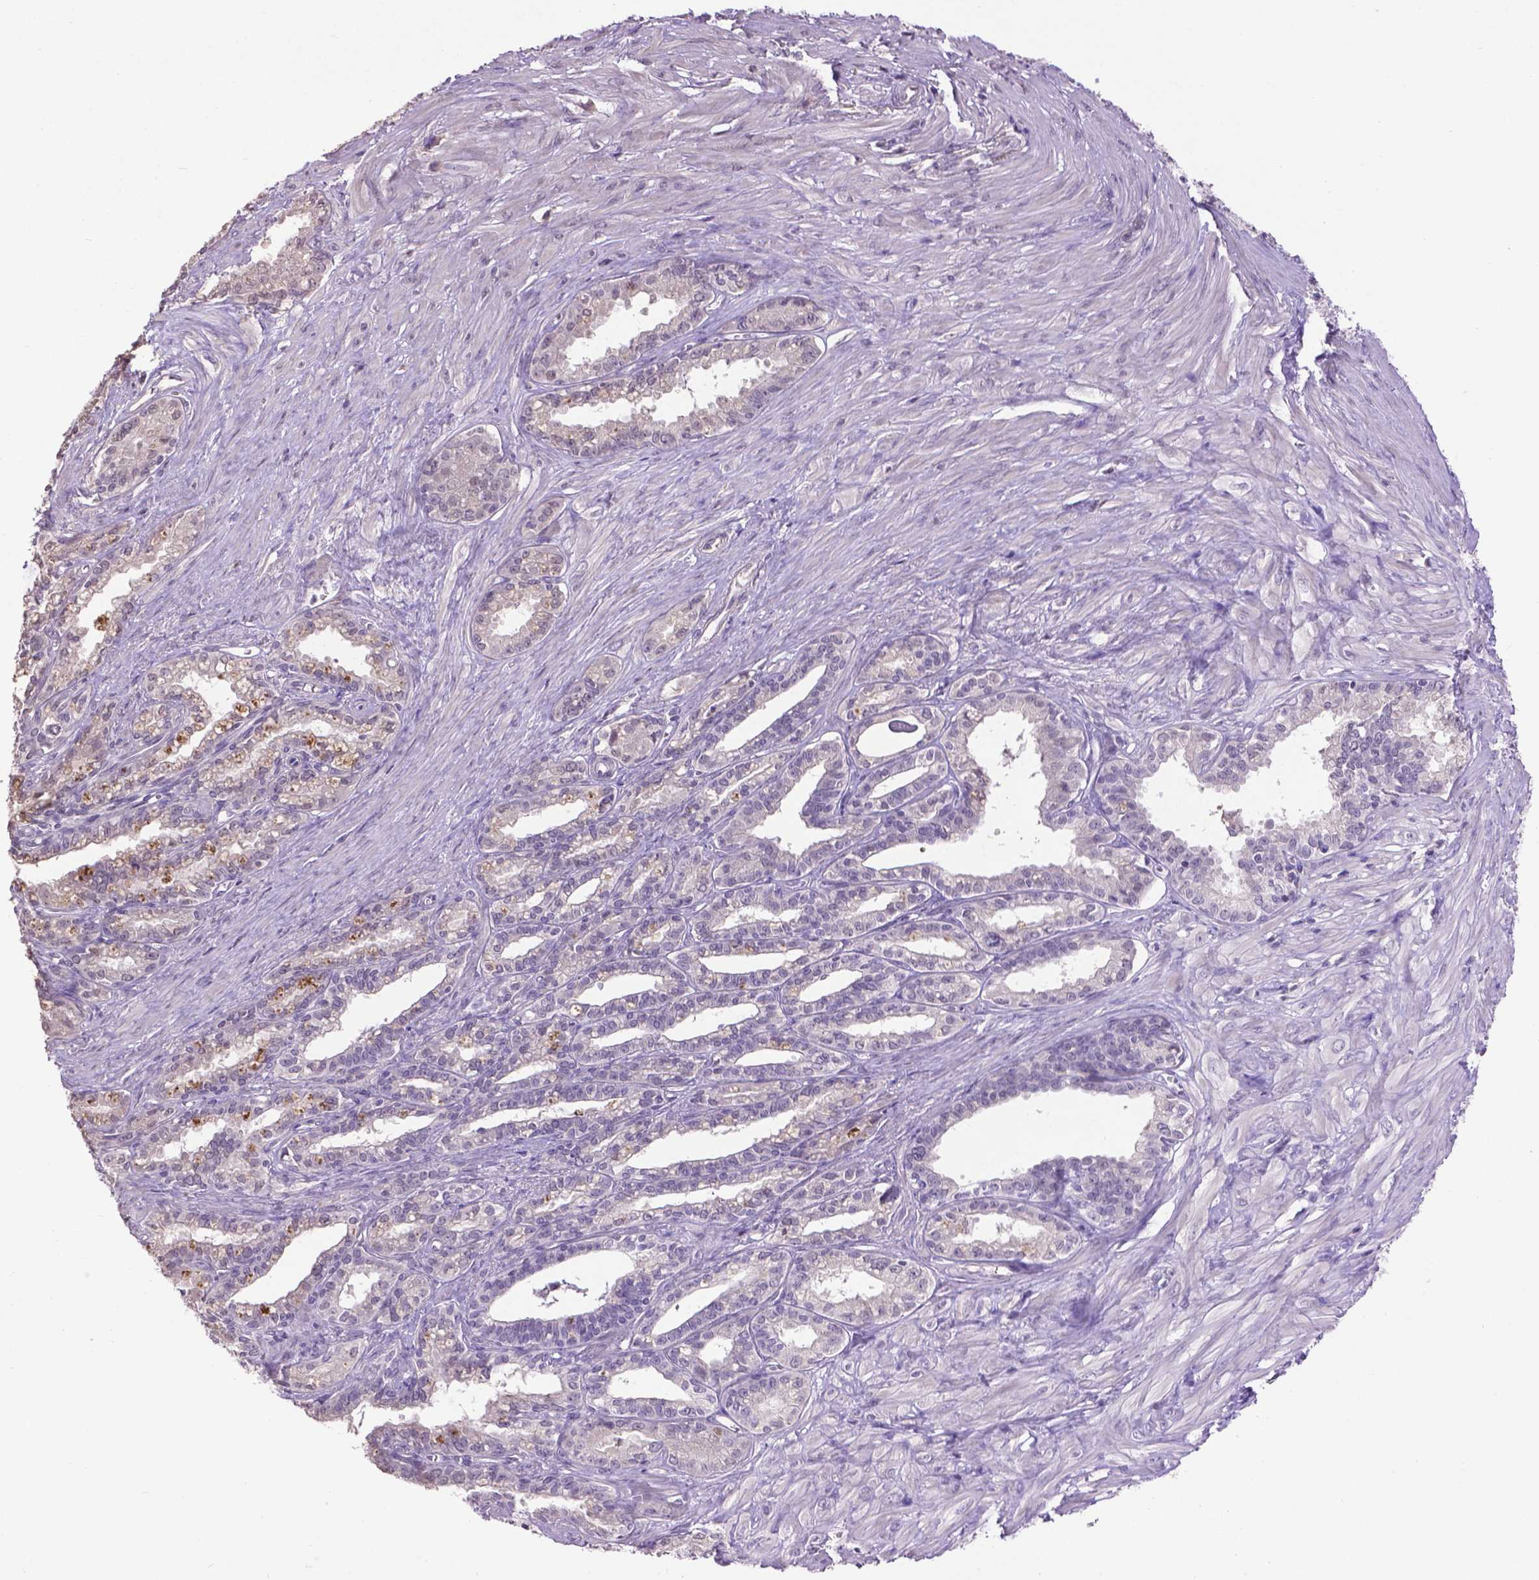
{"staining": {"intensity": "negative", "quantity": "none", "location": "none"}, "tissue": "seminal vesicle", "cell_type": "Glandular cells", "image_type": "normal", "snomed": [{"axis": "morphology", "description": "Normal tissue, NOS"}, {"axis": "morphology", "description": "Urothelial carcinoma, NOS"}, {"axis": "topography", "description": "Urinary bladder"}, {"axis": "topography", "description": "Seminal veicle"}], "caption": "This is a micrograph of immunohistochemistry (IHC) staining of unremarkable seminal vesicle, which shows no expression in glandular cells.", "gene": "CPM", "patient": {"sex": "male", "age": 76}}